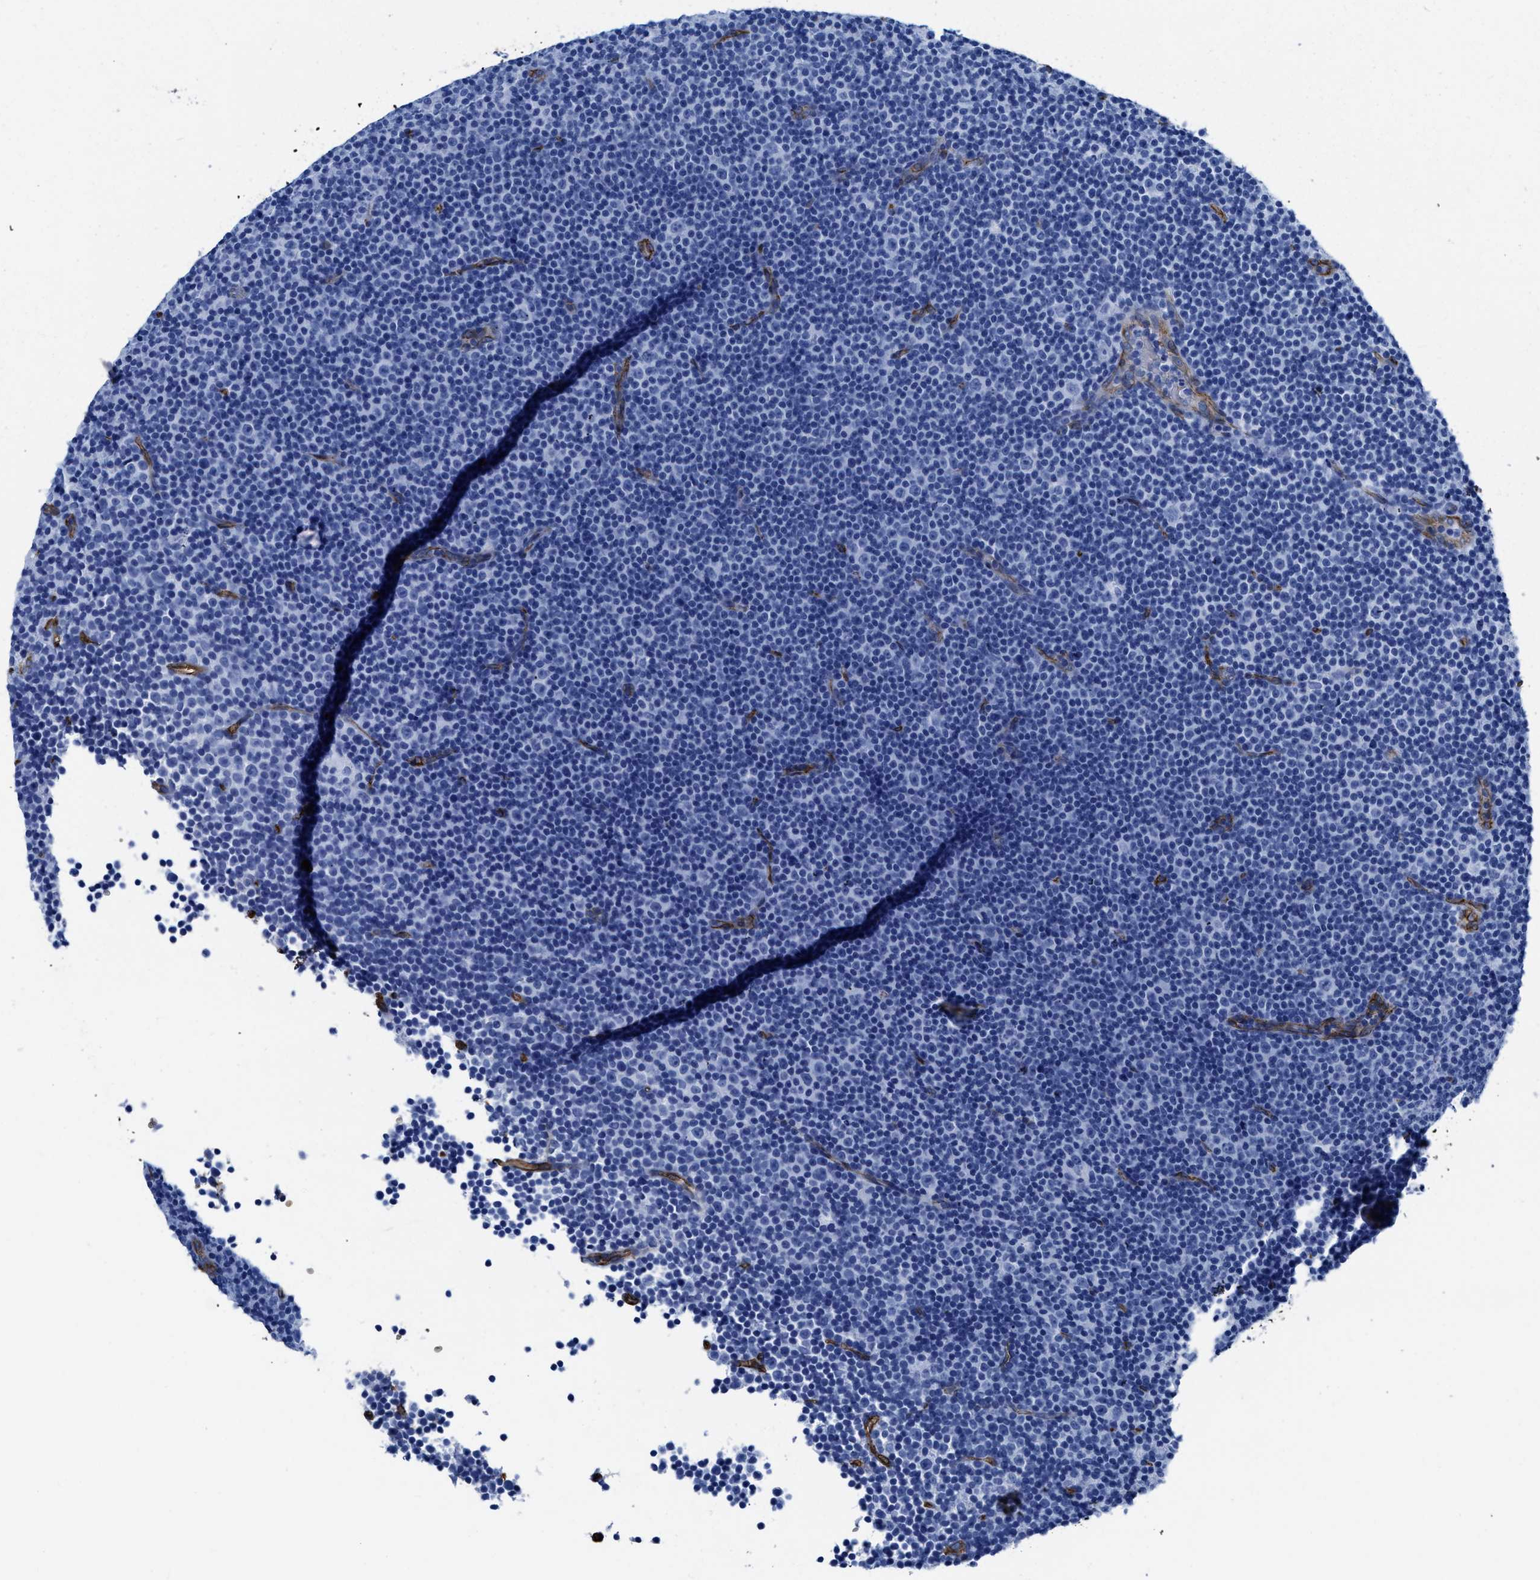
{"staining": {"intensity": "negative", "quantity": "none", "location": "none"}, "tissue": "lymphoma", "cell_type": "Tumor cells", "image_type": "cancer", "snomed": [{"axis": "morphology", "description": "Malignant lymphoma, non-Hodgkin's type, Low grade"}, {"axis": "topography", "description": "Lymph node"}], "caption": "Immunohistochemistry (IHC) histopathology image of human lymphoma stained for a protein (brown), which displays no staining in tumor cells. Brightfield microscopy of immunohistochemistry stained with DAB (brown) and hematoxylin (blue), captured at high magnification.", "gene": "AQP1", "patient": {"sex": "female", "age": 67}}